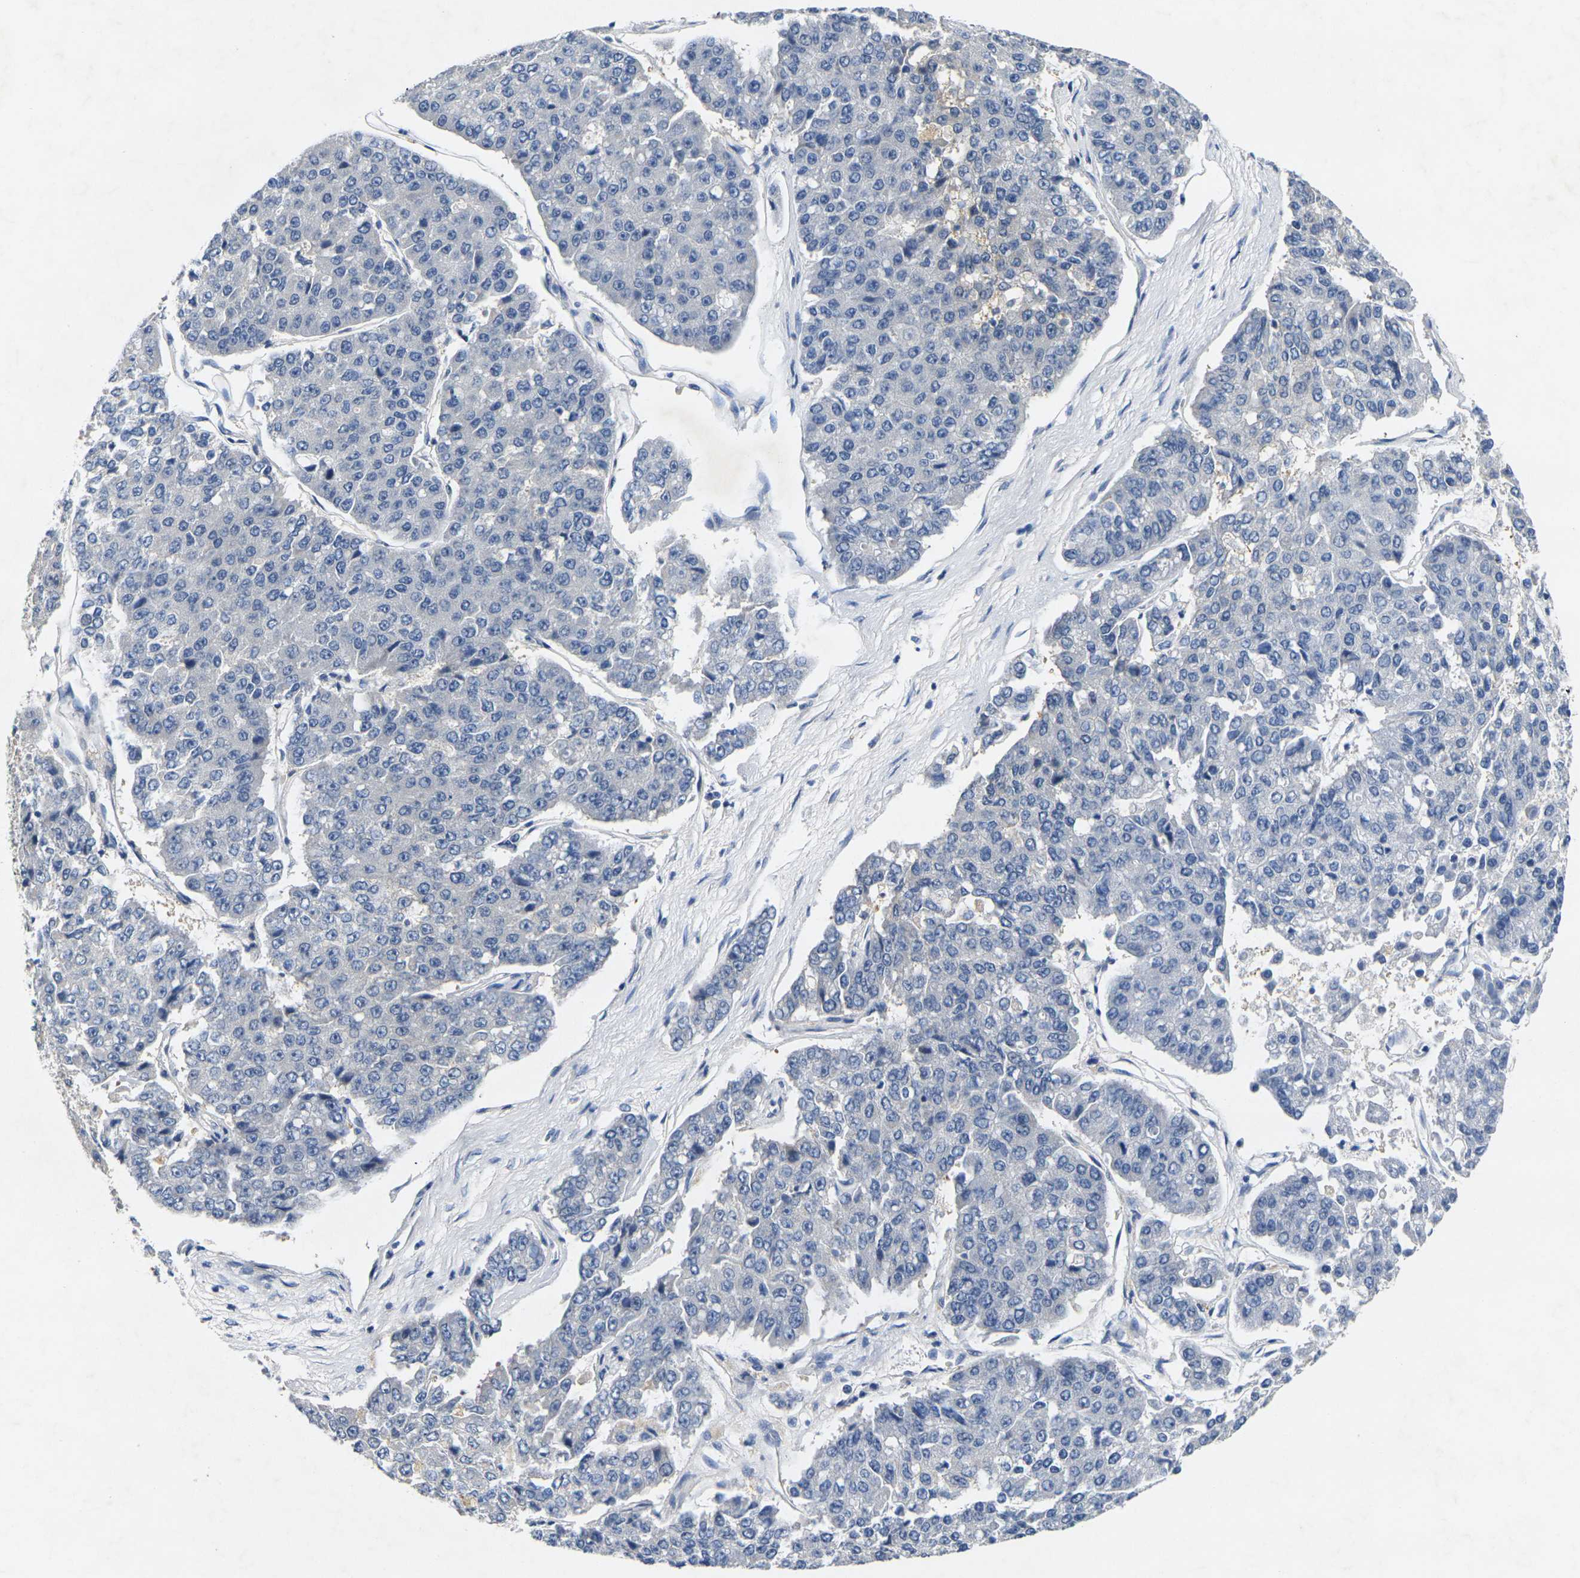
{"staining": {"intensity": "negative", "quantity": "none", "location": "none"}, "tissue": "pancreatic cancer", "cell_type": "Tumor cells", "image_type": "cancer", "snomed": [{"axis": "morphology", "description": "Adenocarcinoma, NOS"}, {"axis": "topography", "description": "Pancreas"}], "caption": "A high-resolution photomicrograph shows IHC staining of pancreatic adenocarcinoma, which demonstrates no significant positivity in tumor cells.", "gene": "NOCT", "patient": {"sex": "male", "age": 50}}